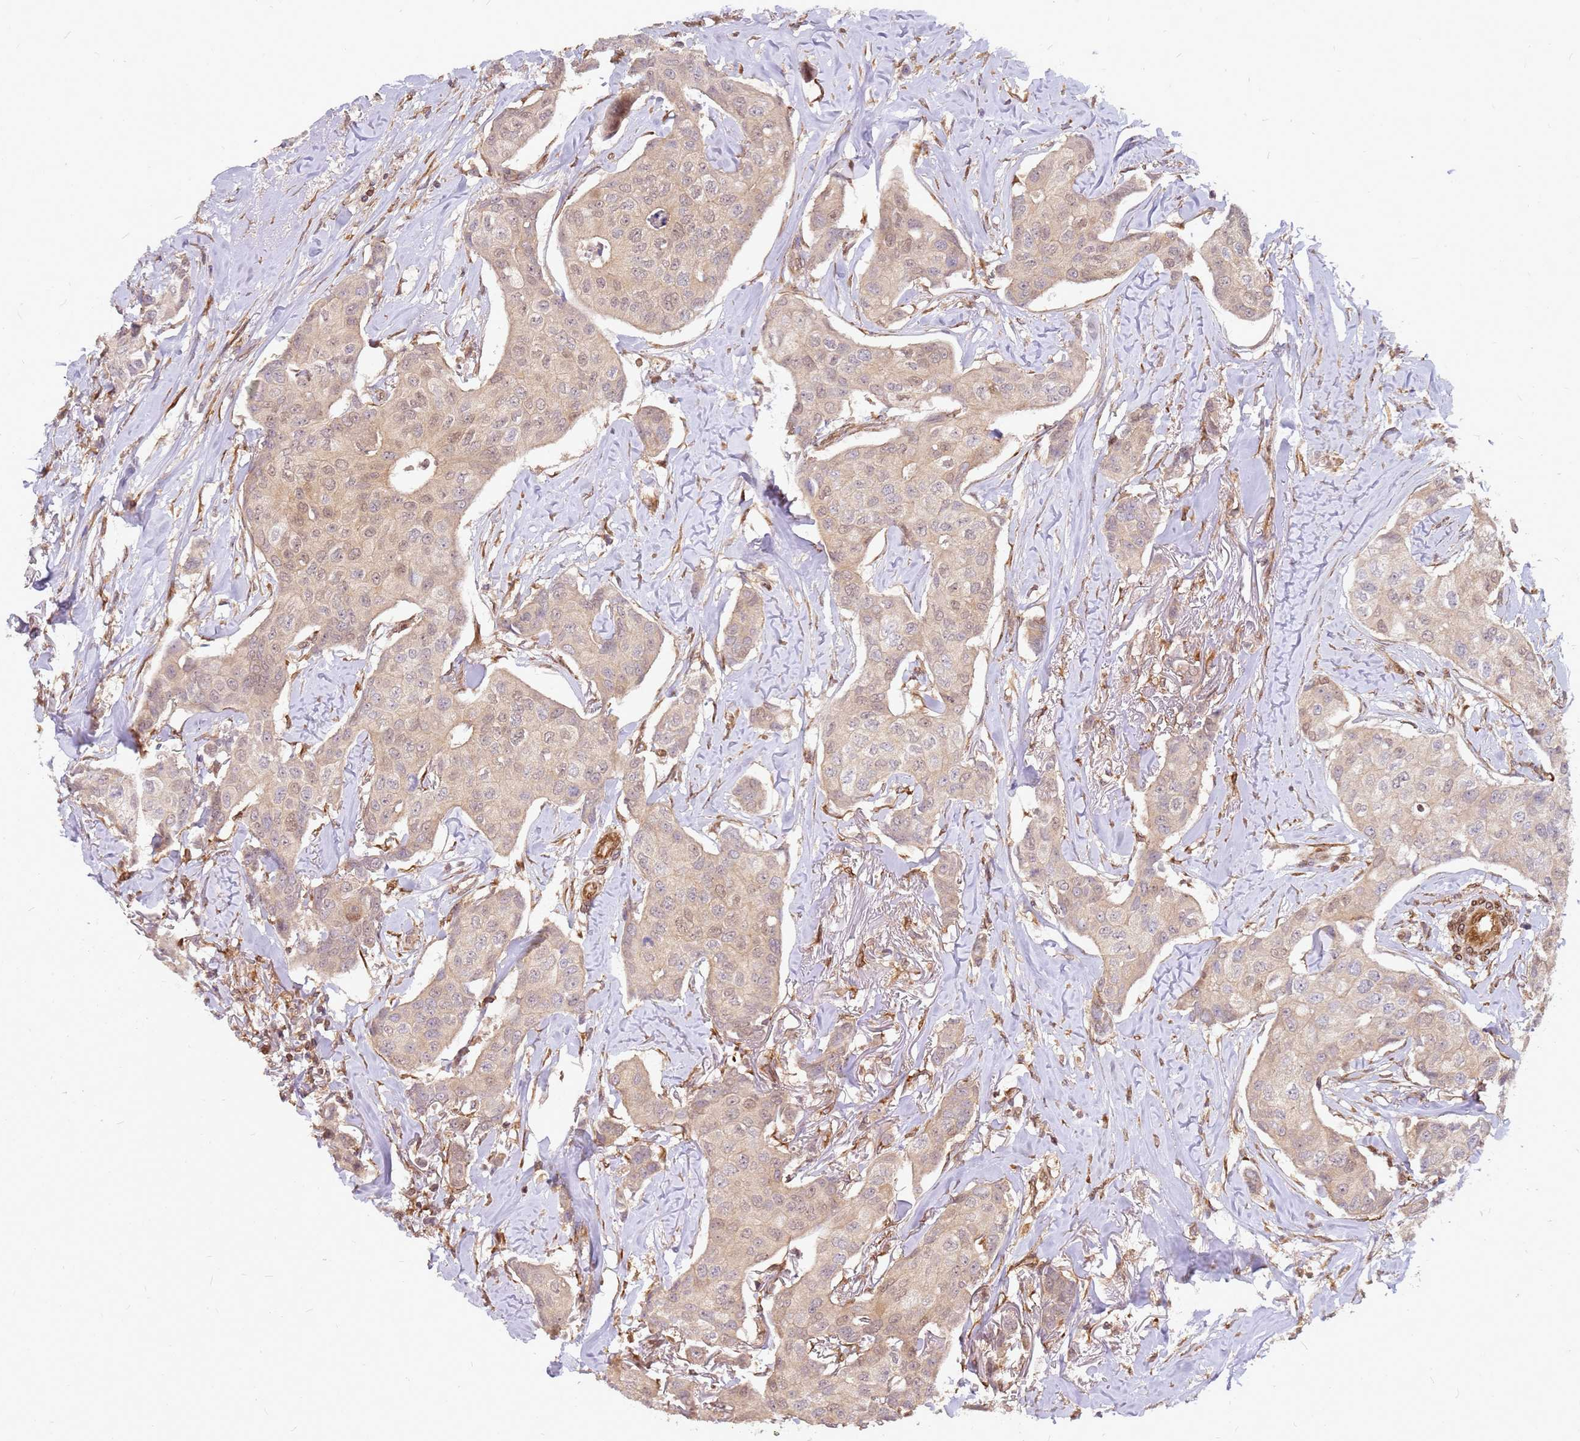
{"staining": {"intensity": "weak", "quantity": ">75%", "location": "cytoplasmic/membranous,nuclear"}, "tissue": "breast cancer", "cell_type": "Tumor cells", "image_type": "cancer", "snomed": [{"axis": "morphology", "description": "Duct carcinoma"}, {"axis": "topography", "description": "Breast"}], "caption": "The immunohistochemical stain labels weak cytoplasmic/membranous and nuclear expression in tumor cells of breast cancer (invasive ductal carcinoma) tissue.", "gene": "NUDT14", "patient": {"sex": "female", "age": 80}}